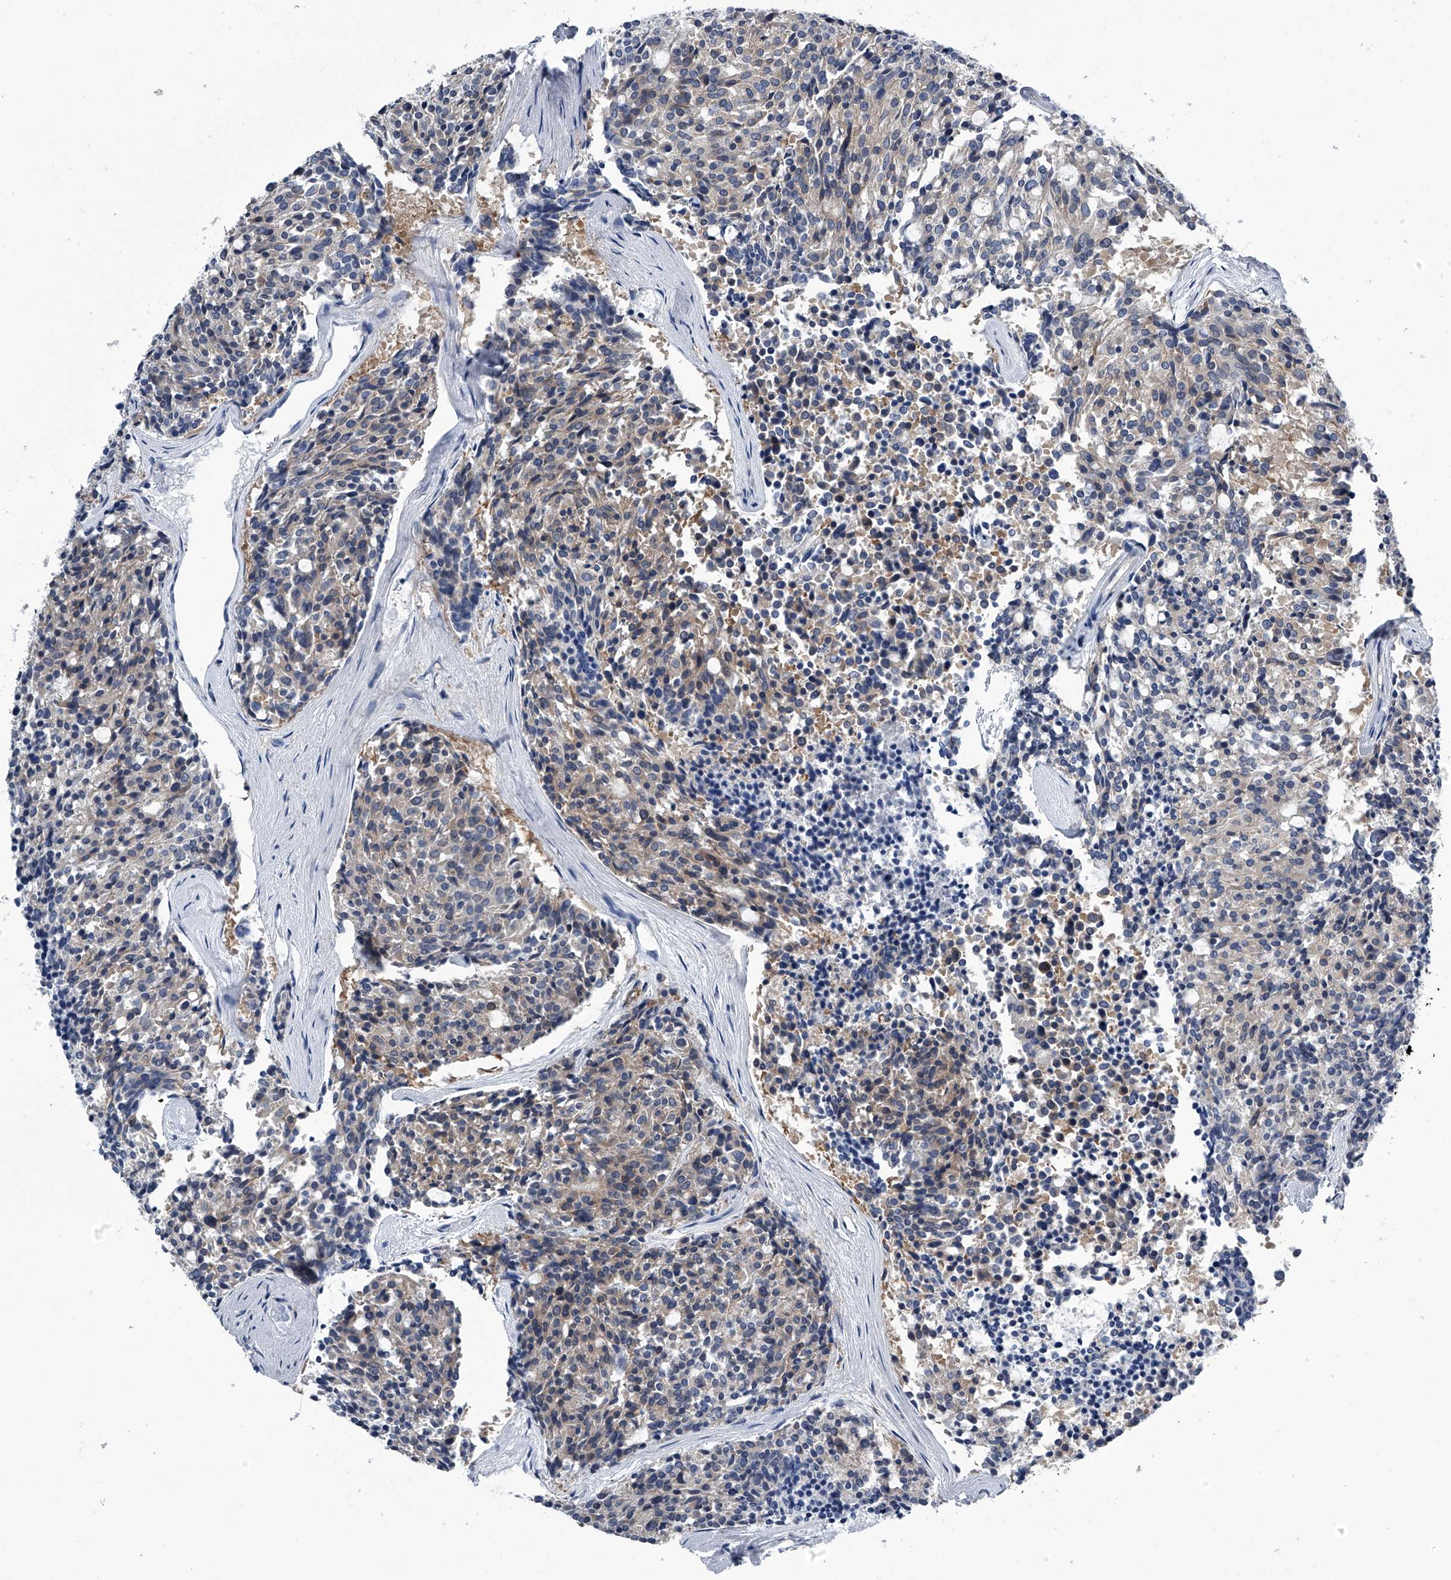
{"staining": {"intensity": "weak", "quantity": "<25%", "location": "cytoplasmic/membranous"}, "tissue": "carcinoid", "cell_type": "Tumor cells", "image_type": "cancer", "snomed": [{"axis": "morphology", "description": "Carcinoid, malignant, NOS"}, {"axis": "topography", "description": "Pancreas"}], "caption": "Immunohistochemical staining of human carcinoid reveals no significant positivity in tumor cells. (Stains: DAB (3,3'-diaminobenzidine) IHC with hematoxylin counter stain, Microscopy: brightfield microscopy at high magnification).", "gene": "PPP2R5D", "patient": {"sex": "female", "age": 54}}